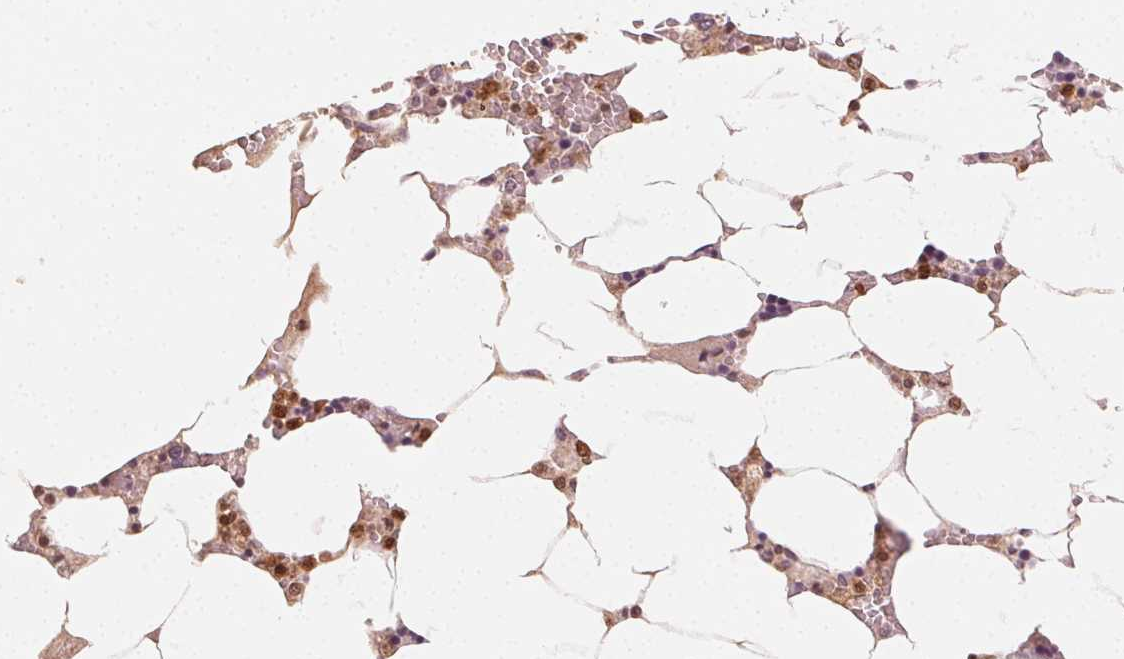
{"staining": {"intensity": "moderate", "quantity": "25%-75%", "location": "cytoplasmic/membranous,nuclear"}, "tissue": "bone marrow", "cell_type": "Hematopoietic cells", "image_type": "normal", "snomed": [{"axis": "morphology", "description": "Normal tissue, NOS"}, {"axis": "topography", "description": "Bone marrow"}], "caption": "The image shows a brown stain indicating the presence of a protein in the cytoplasmic/membranous,nuclear of hematopoietic cells in bone marrow. (IHC, brightfield microscopy, high magnification).", "gene": "MAPK14", "patient": {"sex": "male", "age": 64}}